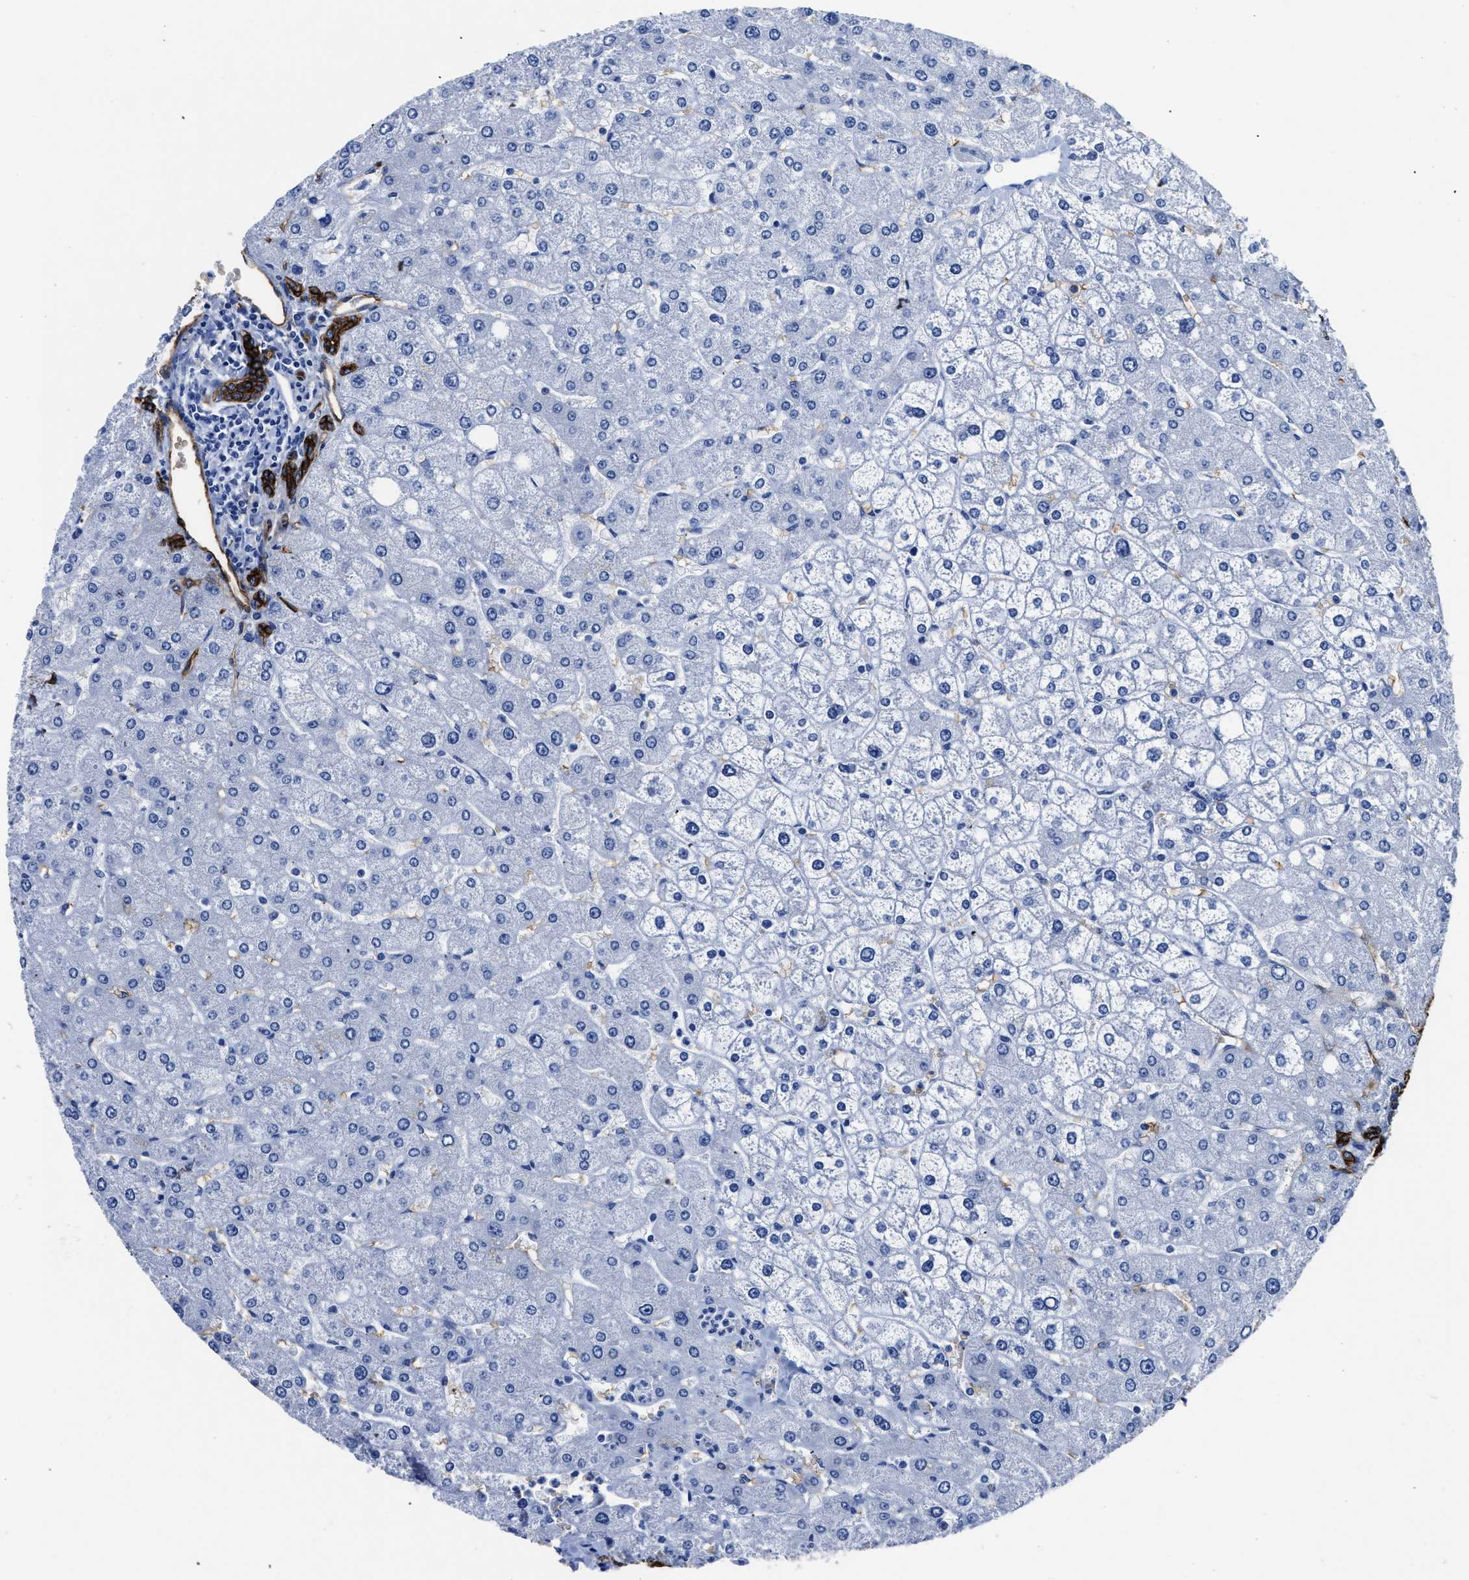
{"staining": {"intensity": "strong", "quantity": ">75%", "location": "cytoplasmic/membranous"}, "tissue": "liver", "cell_type": "Cholangiocytes", "image_type": "normal", "snomed": [{"axis": "morphology", "description": "Normal tissue, NOS"}, {"axis": "topography", "description": "Liver"}], "caption": "This photomicrograph exhibits IHC staining of benign liver, with high strong cytoplasmic/membranous expression in about >75% of cholangiocytes.", "gene": "AQP1", "patient": {"sex": "male", "age": 55}}